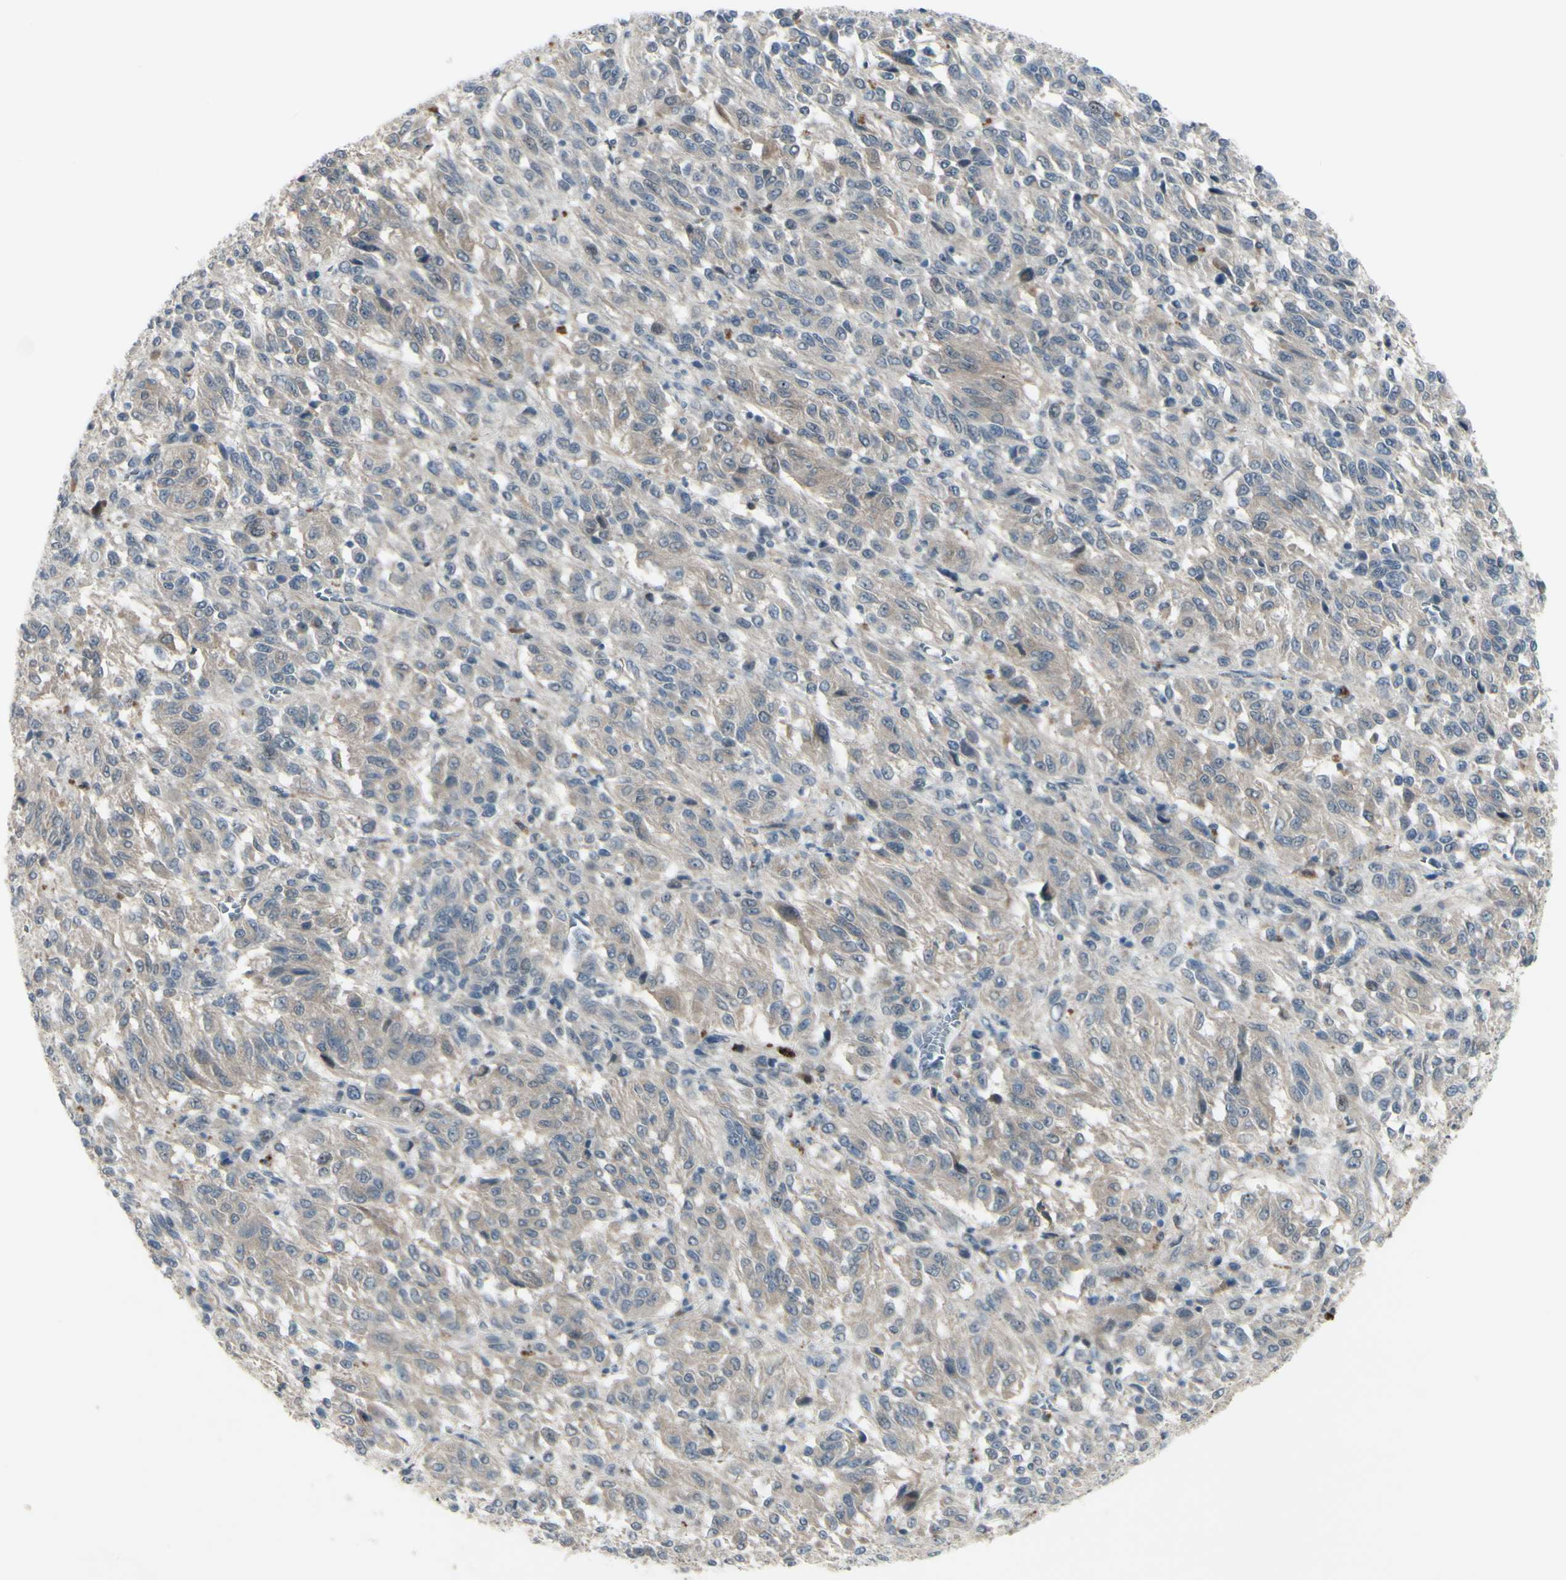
{"staining": {"intensity": "weak", "quantity": "<25%", "location": "cytoplasmic/membranous"}, "tissue": "melanoma", "cell_type": "Tumor cells", "image_type": "cancer", "snomed": [{"axis": "morphology", "description": "Malignant melanoma, Metastatic site"}, {"axis": "topography", "description": "Lung"}], "caption": "Immunohistochemical staining of human melanoma shows no significant staining in tumor cells.", "gene": "ETNK1", "patient": {"sex": "male", "age": 64}}